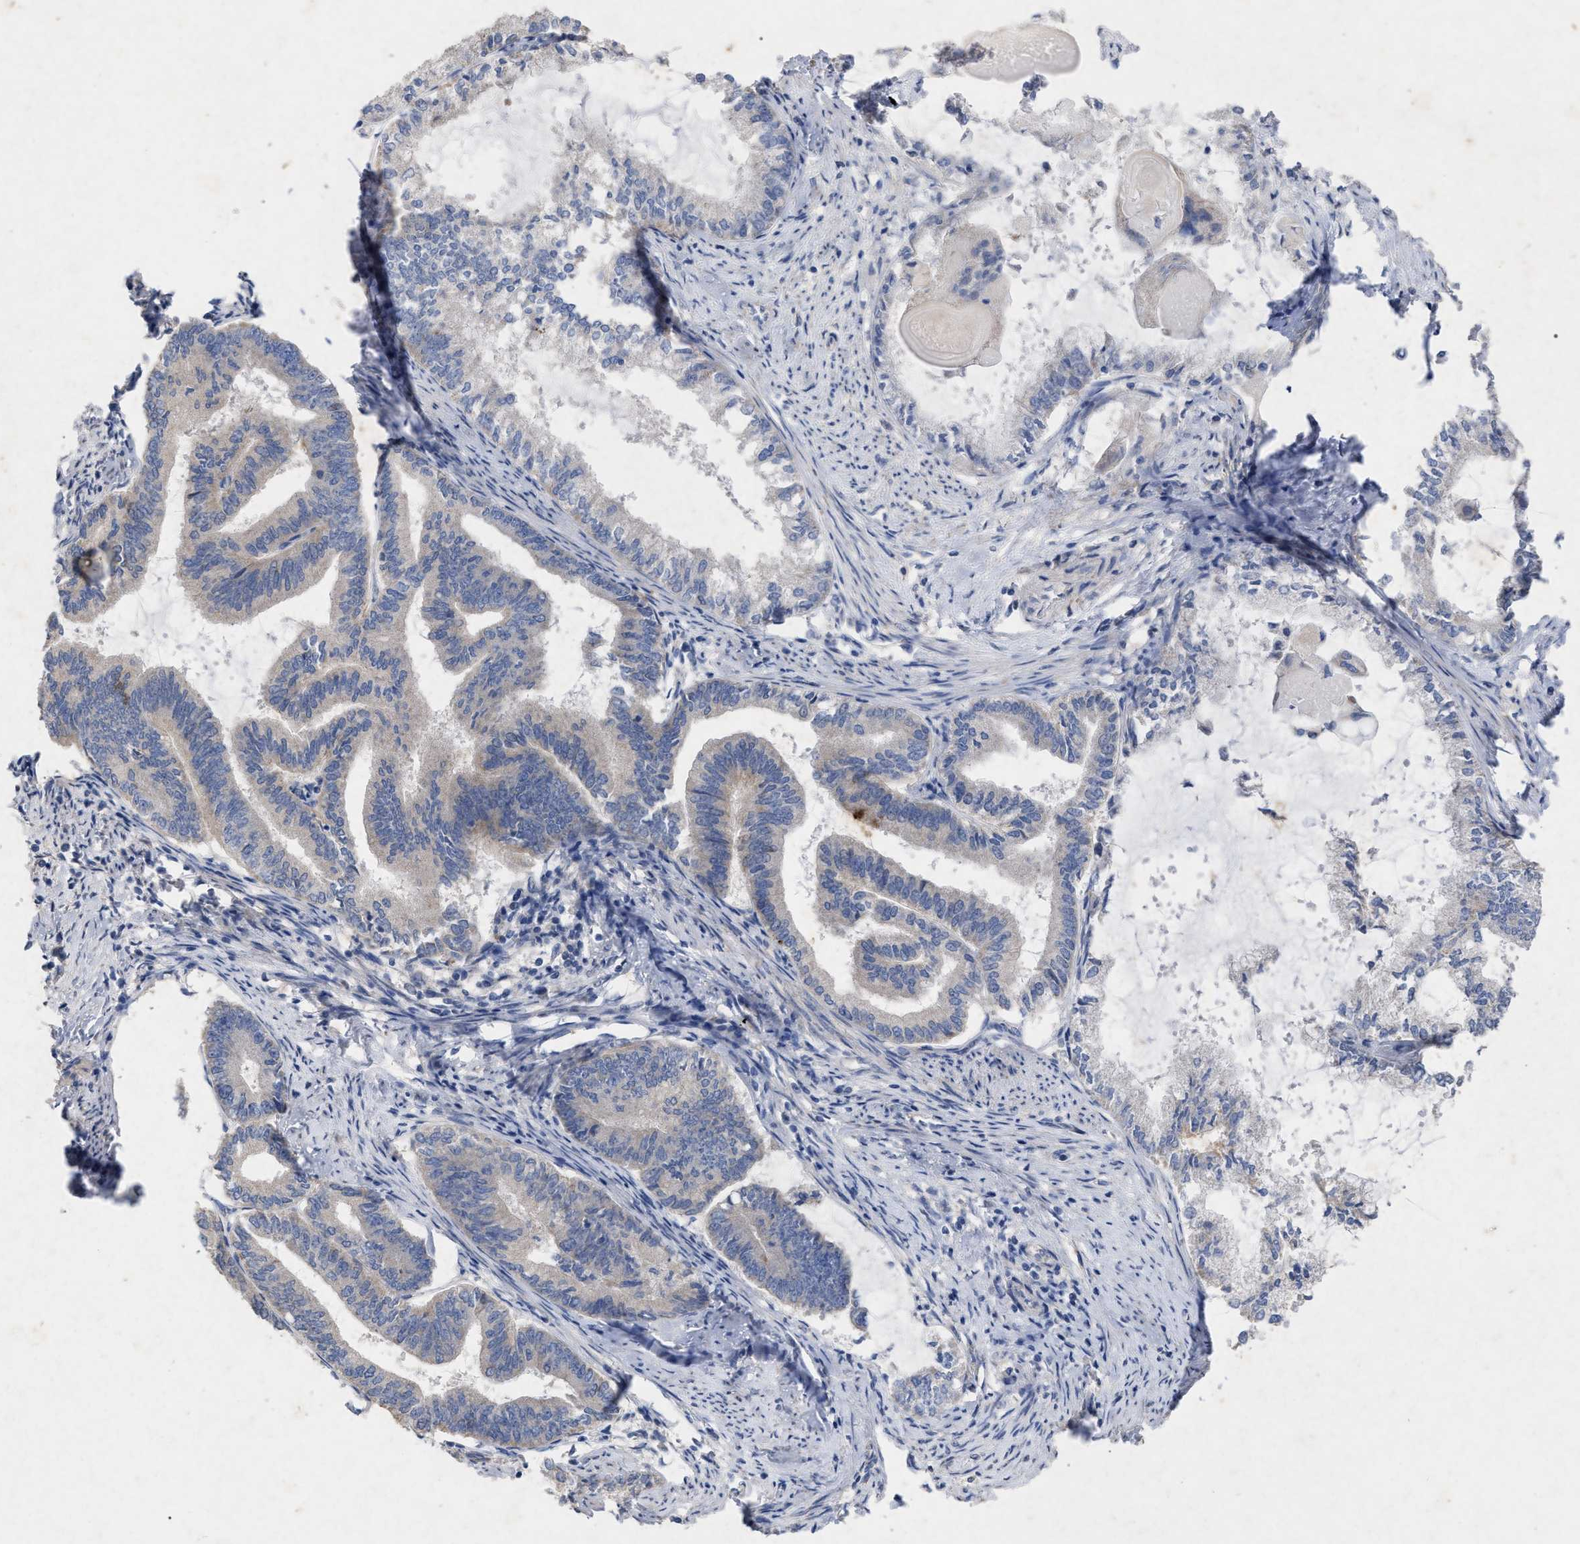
{"staining": {"intensity": "negative", "quantity": "none", "location": "none"}, "tissue": "endometrial cancer", "cell_type": "Tumor cells", "image_type": "cancer", "snomed": [{"axis": "morphology", "description": "Adenocarcinoma, NOS"}, {"axis": "topography", "description": "Endometrium"}], "caption": "The photomicrograph shows no staining of tumor cells in endometrial adenocarcinoma. (DAB (3,3'-diaminobenzidine) IHC, high magnification).", "gene": "VIP", "patient": {"sex": "female", "age": 86}}